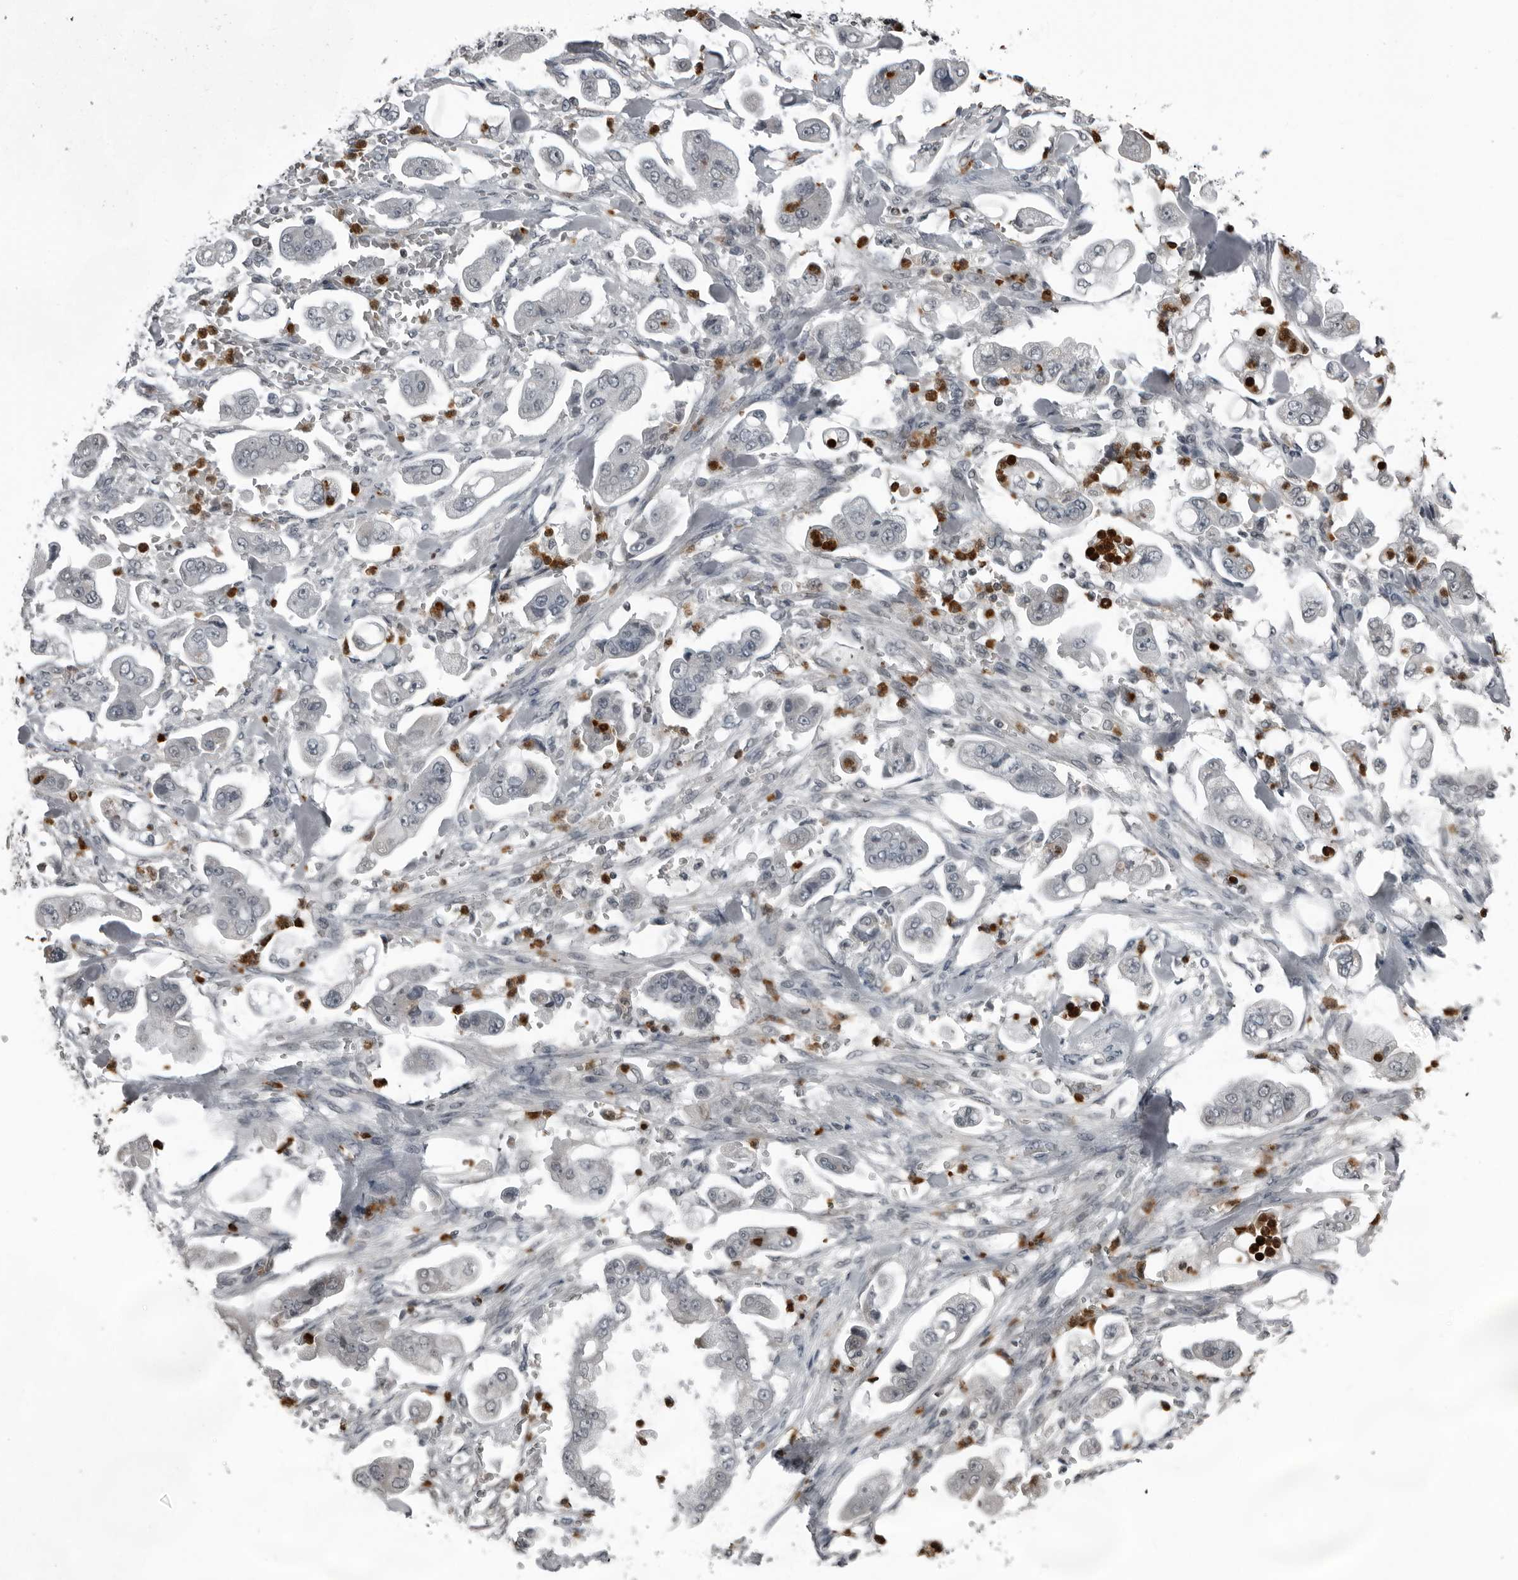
{"staining": {"intensity": "negative", "quantity": "none", "location": "none"}, "tissue": "stomach cancer", "cell_type": "Tumor cells", "image_type": "cancer", "snomed": [{"axis": "morphology", "description": "Adenocarcinoma, NOS"}, {"axis": "topography", "description": "Stomach"}], "caption": "IHC of human stomach adenocarcinoma displays no staining in tumor cells.", "gene": "RTCA", "patient": {"sex": "male", "age": 62}}